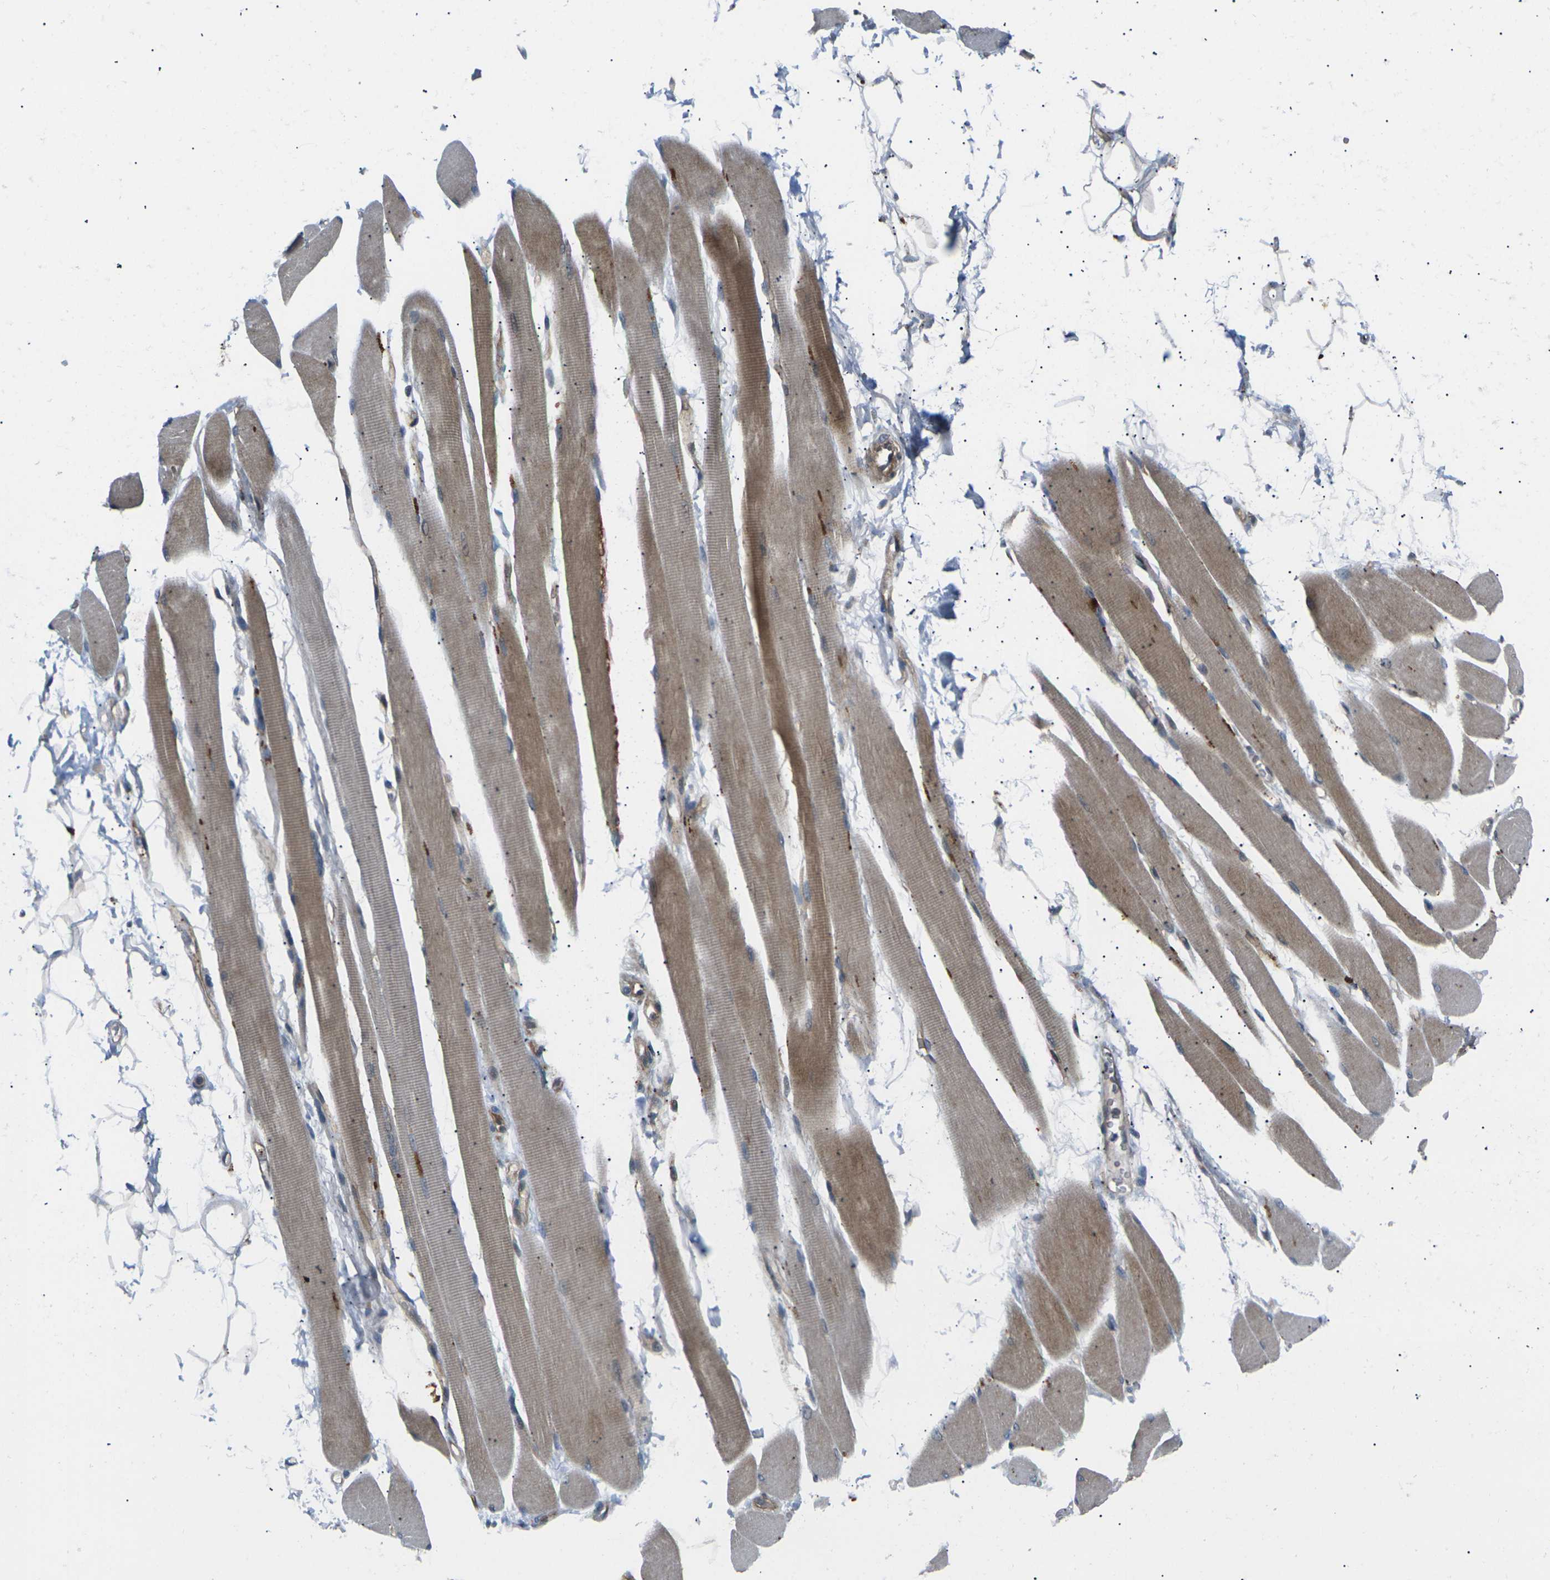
{"staining": {"intensity": "moderate", "quantity": ">75%", "location": "cytoplasmic/membranous"}, "tissue": "skeletal muscle", "cell_type": "Myocytes", "image_type": "normal", "snomed": [{"axis": "morphology", "description": "Normal tissue, NOS"}, {"axis": "topography", "description": "Skeletal muscle"}, {"axis": "topography", "description": "Oral tissue"}, {"axis": "topography", "description": "Peripheral nerve tissue"}], "caption": "Immunohistochemical staining of normal skeletal muscle displays medium levels of moderate cytoplasmic/membranous positivity in about >75% of myocytes.", "gene": "RPS6KA3", "patient": {"sex": "female", "age": 84}}